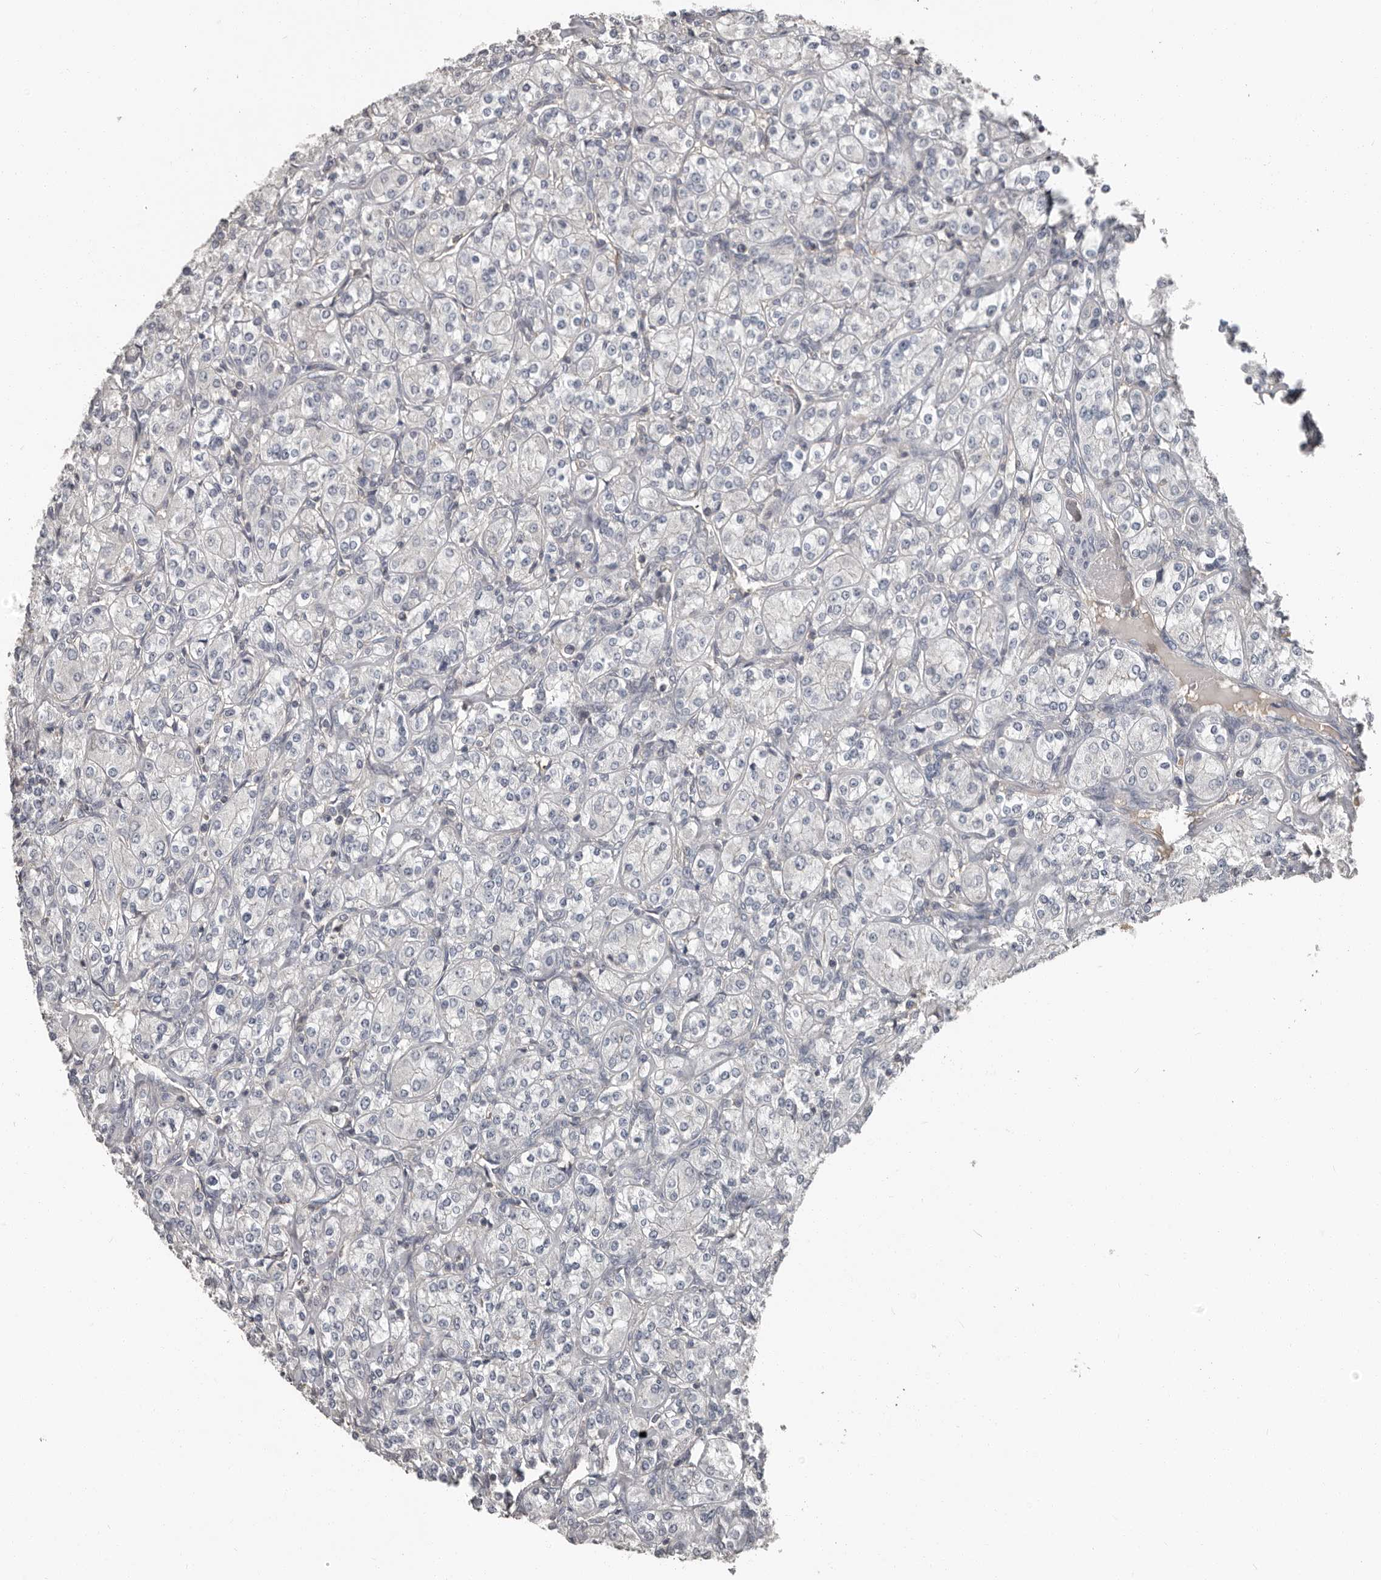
{"staining": {"intensity": "negative", "quantity": "none", "location": "none"}, "tissue": "renal cancer", "cell_type": "Tumor cells", "image_type": "cancer", "snomed": [{"axis": "morphology", "description": "Adenocarcinoma, NOS"}, {"axis": "topography", "description": "Kidney"}], "caption": "Adenocarcinoma (renal) was stained to show a protein in brown. There is no significant staining in tumor cells. Brightfield microscopy of IHC stained with DAB (3,3'-diaminobenzidine) (brown) and hematoxylin (blue), captured at high magnification.", "gene": "CA6", "patient": {"sex": "male", "age": 77}}